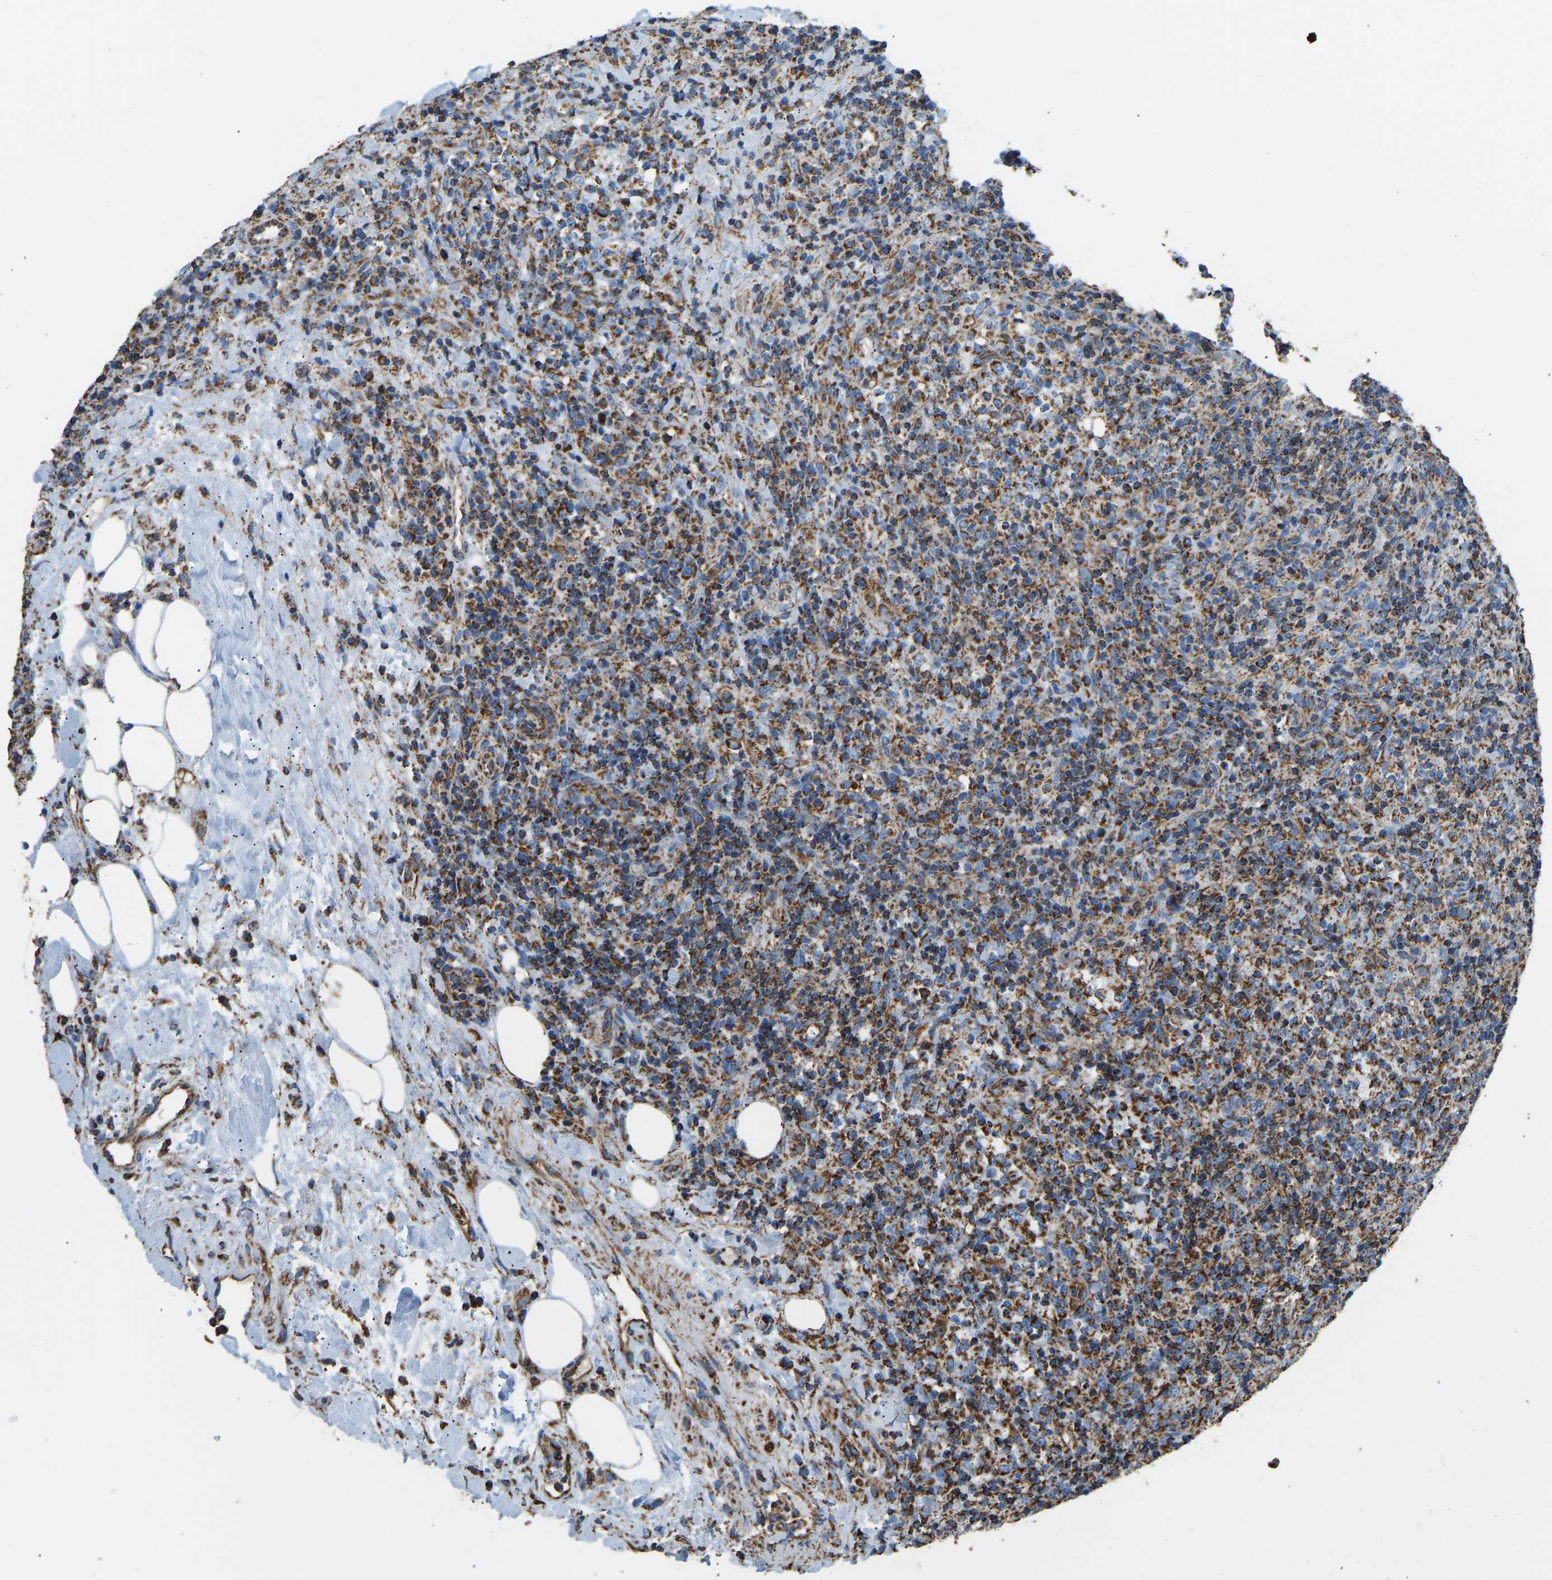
{"staining": {"intensity": "moderate", "quantity": ">75%", "location": "cytoplasmic/membranous"}, "tissue": "lymphoma", "cell_type": "Tumor cells", "image_type": "cancer", "snomed": [{"axis": "morphology", "description": "Malignant lymphoma, non-Hodgkin's type, High grade"}, {"axis": "topography", "description": "Lymph node"}], "caption": "The image reveals staining of high-grade malignant lymphoma, non-Hodgkin's type, revealing moderate cytoplasmic/membranous protein positivity (brown color) within tumor cells.", "gene": "IRX6", "patient": {"sex": "female", "age": 76}}